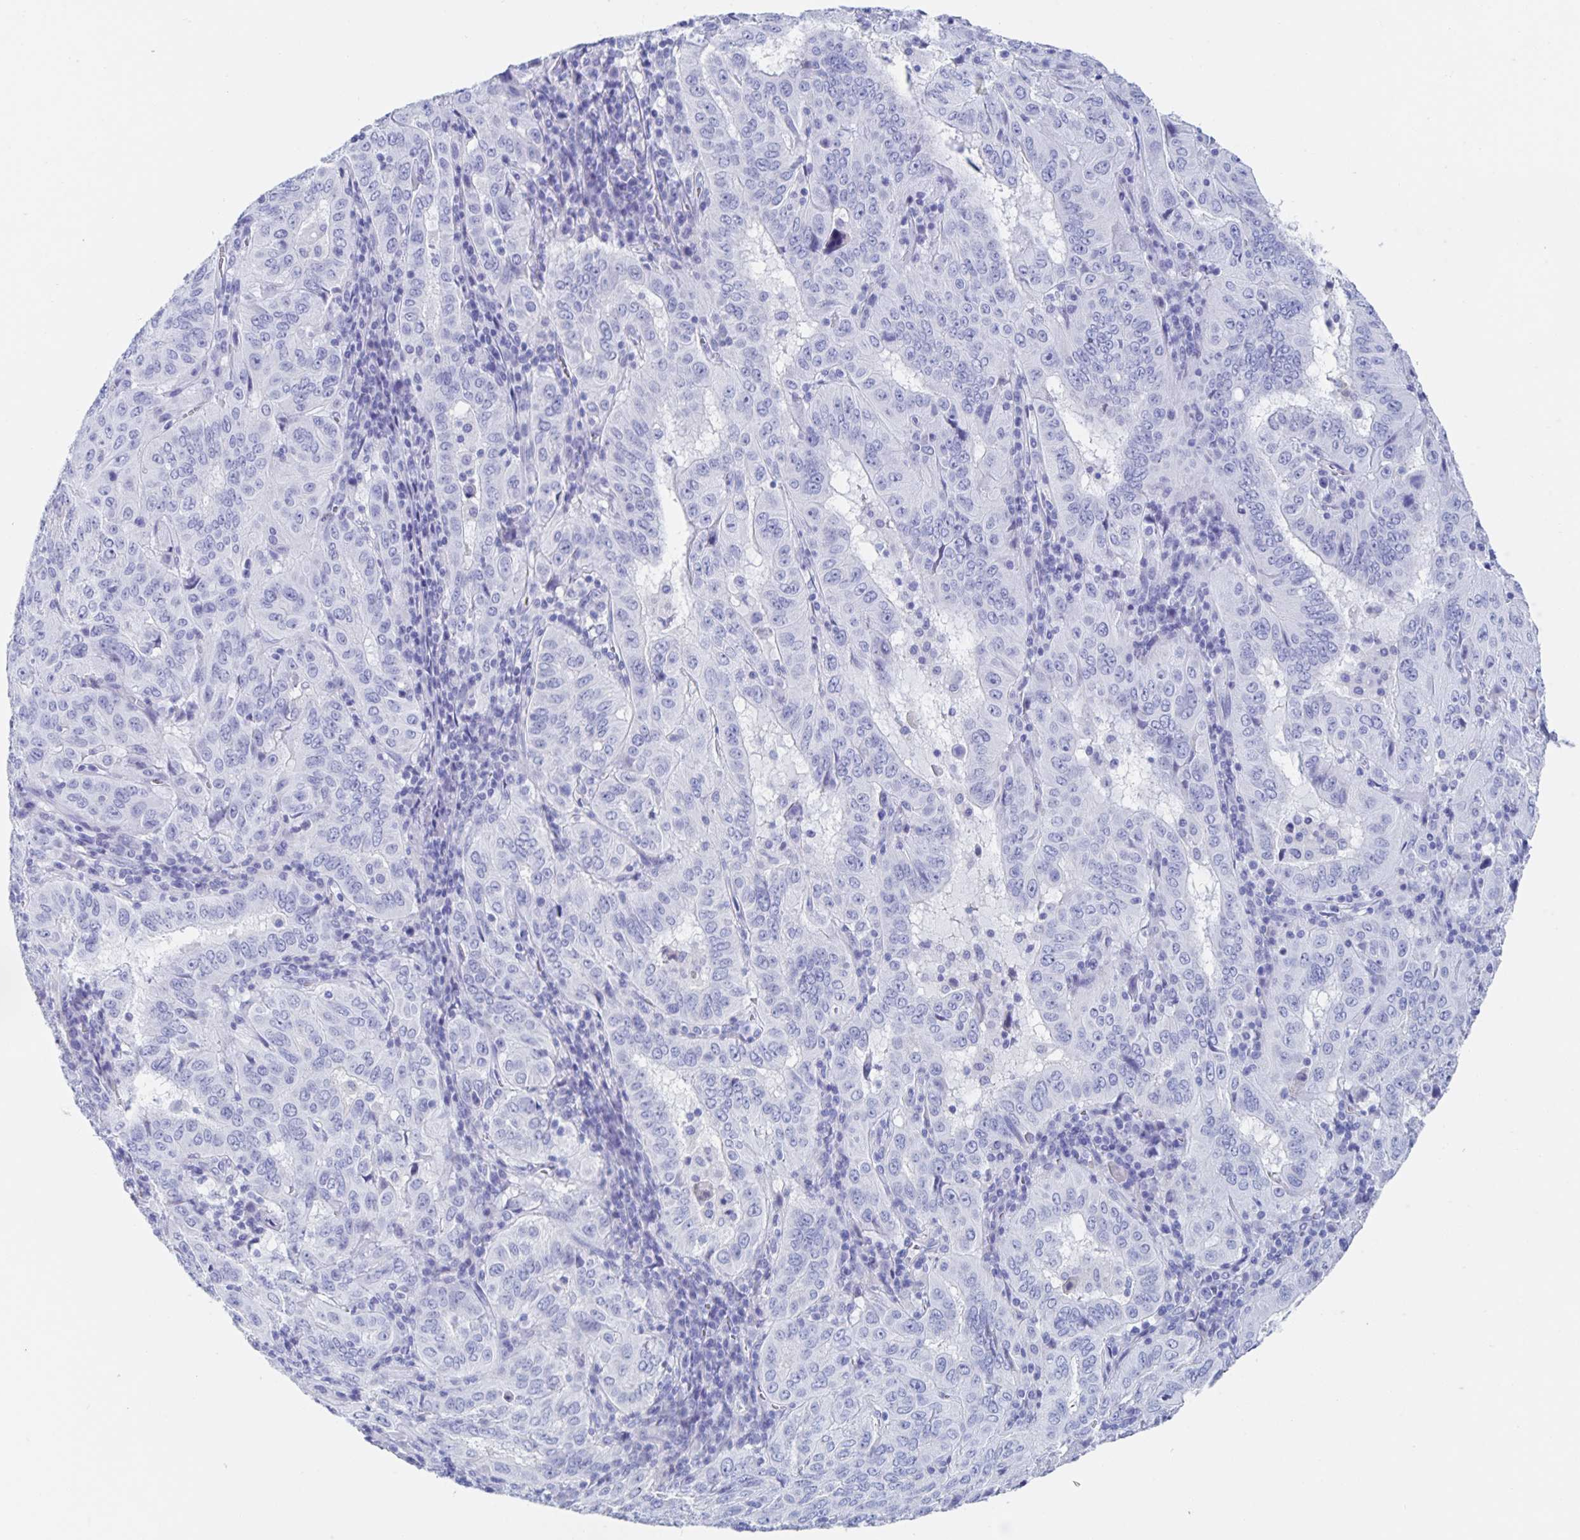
{"staining": {"intensity": "negative", "quantity": "none", "location": "none"}, "tissue": "pancreatic cancer", "cell_type": "Tumor cells", "image_type": "cancer", "snomed": [{"axis": "morphology", "description": "Adenocarcinoma, NOS"}, {"axis": "topography", "description": "Pancreas"}], "caption": "High power microscopy image of an IHC micrograph of adenocarcinoma (pancreatic), revealing no significant staining in tumor cells.", "gene": "DMBT1", "patient": {"sex": "male", "age": 63}}